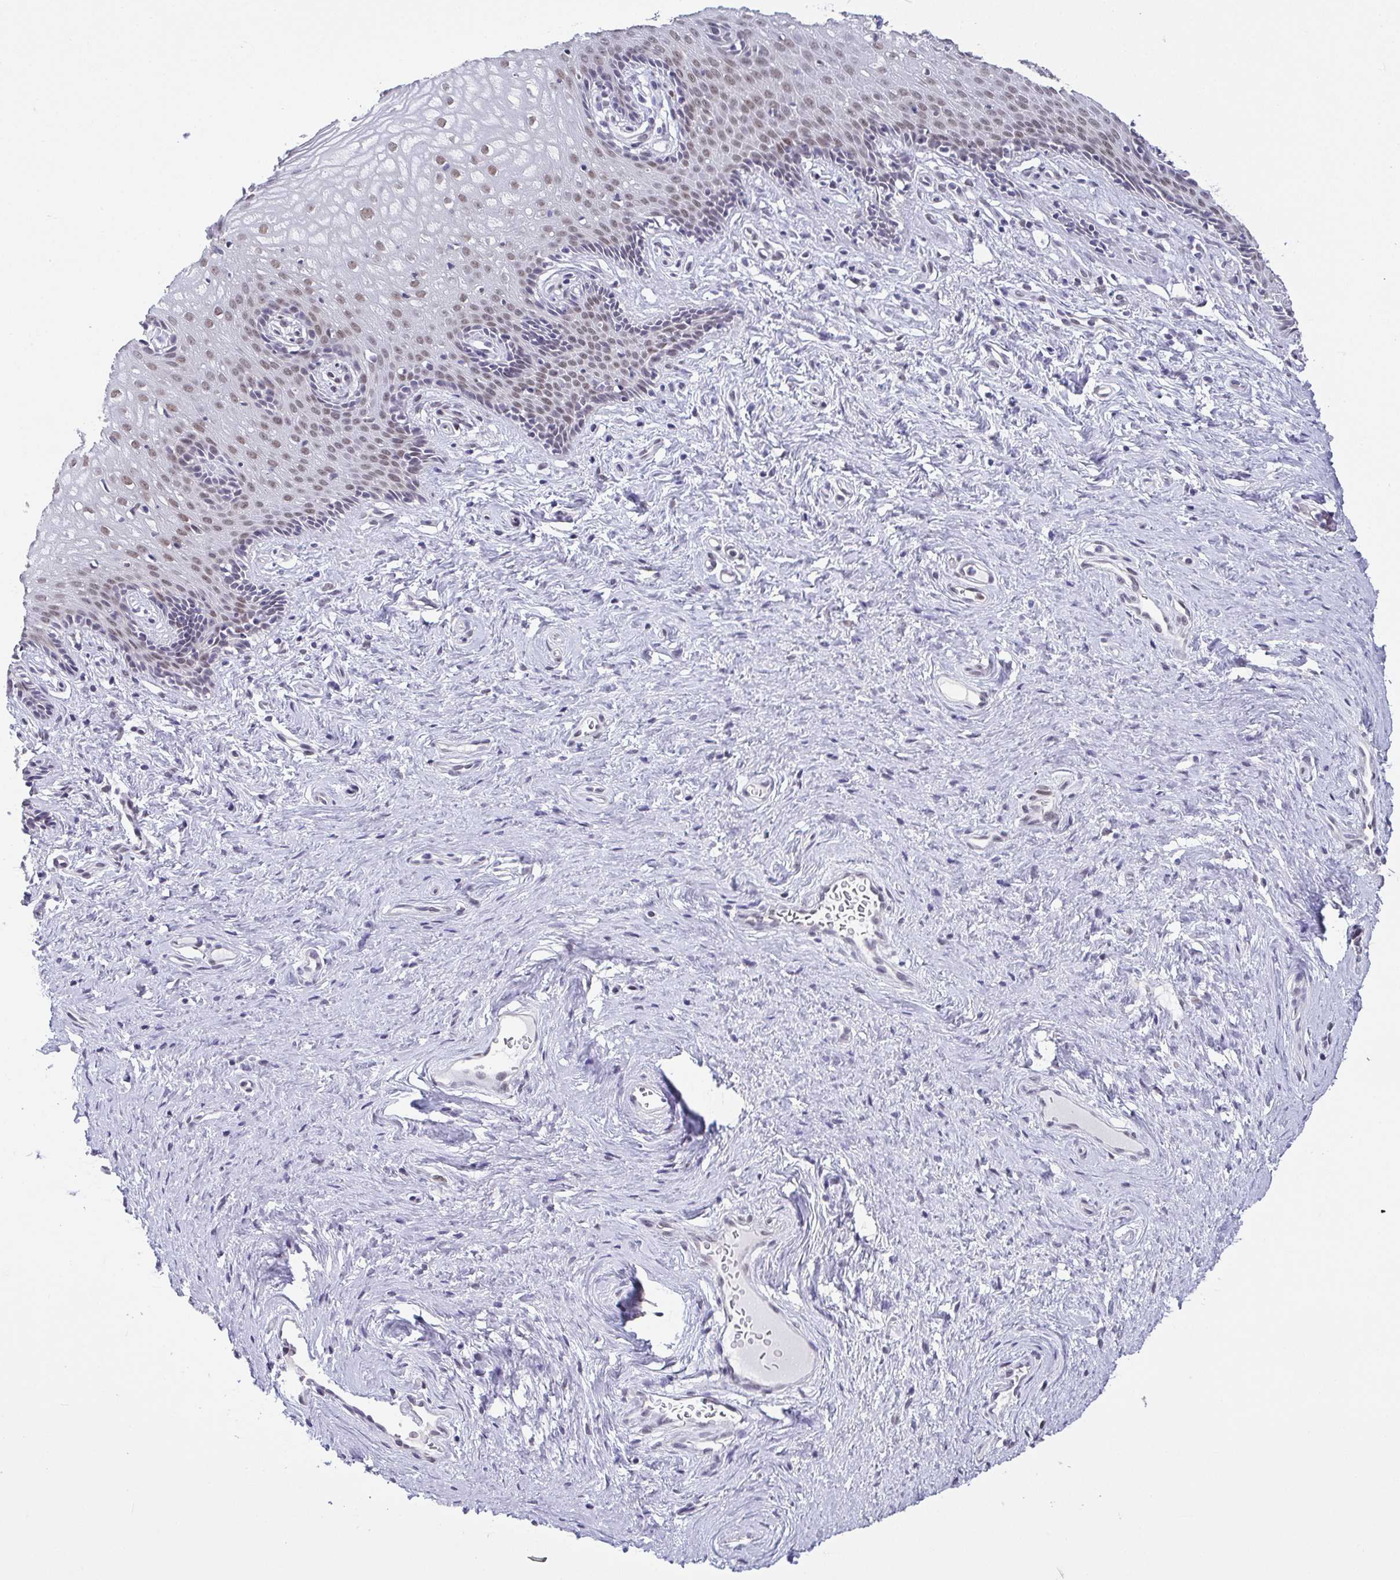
{"staining": {"intensity": "weak", "quantity": "25%-75%", "location": "nuclear"}, "tissue": "vagina", "cell_type": "Squamous epithelial cells", "image_type": "normal", "snomed": [{"axis": "morphology", "description": "Normal tissue, NOS"}, {"axis": "topography", "description": "Vagina"}], "caption": "This micrograph exhibits immunohistochemistry (IHC) staining of normal vagina, with low weak nuclear expression in about 25%-75% of squamous epithelial cells.", "gene": "RBM3", "patient": {"sex": "female", "age": 45}}